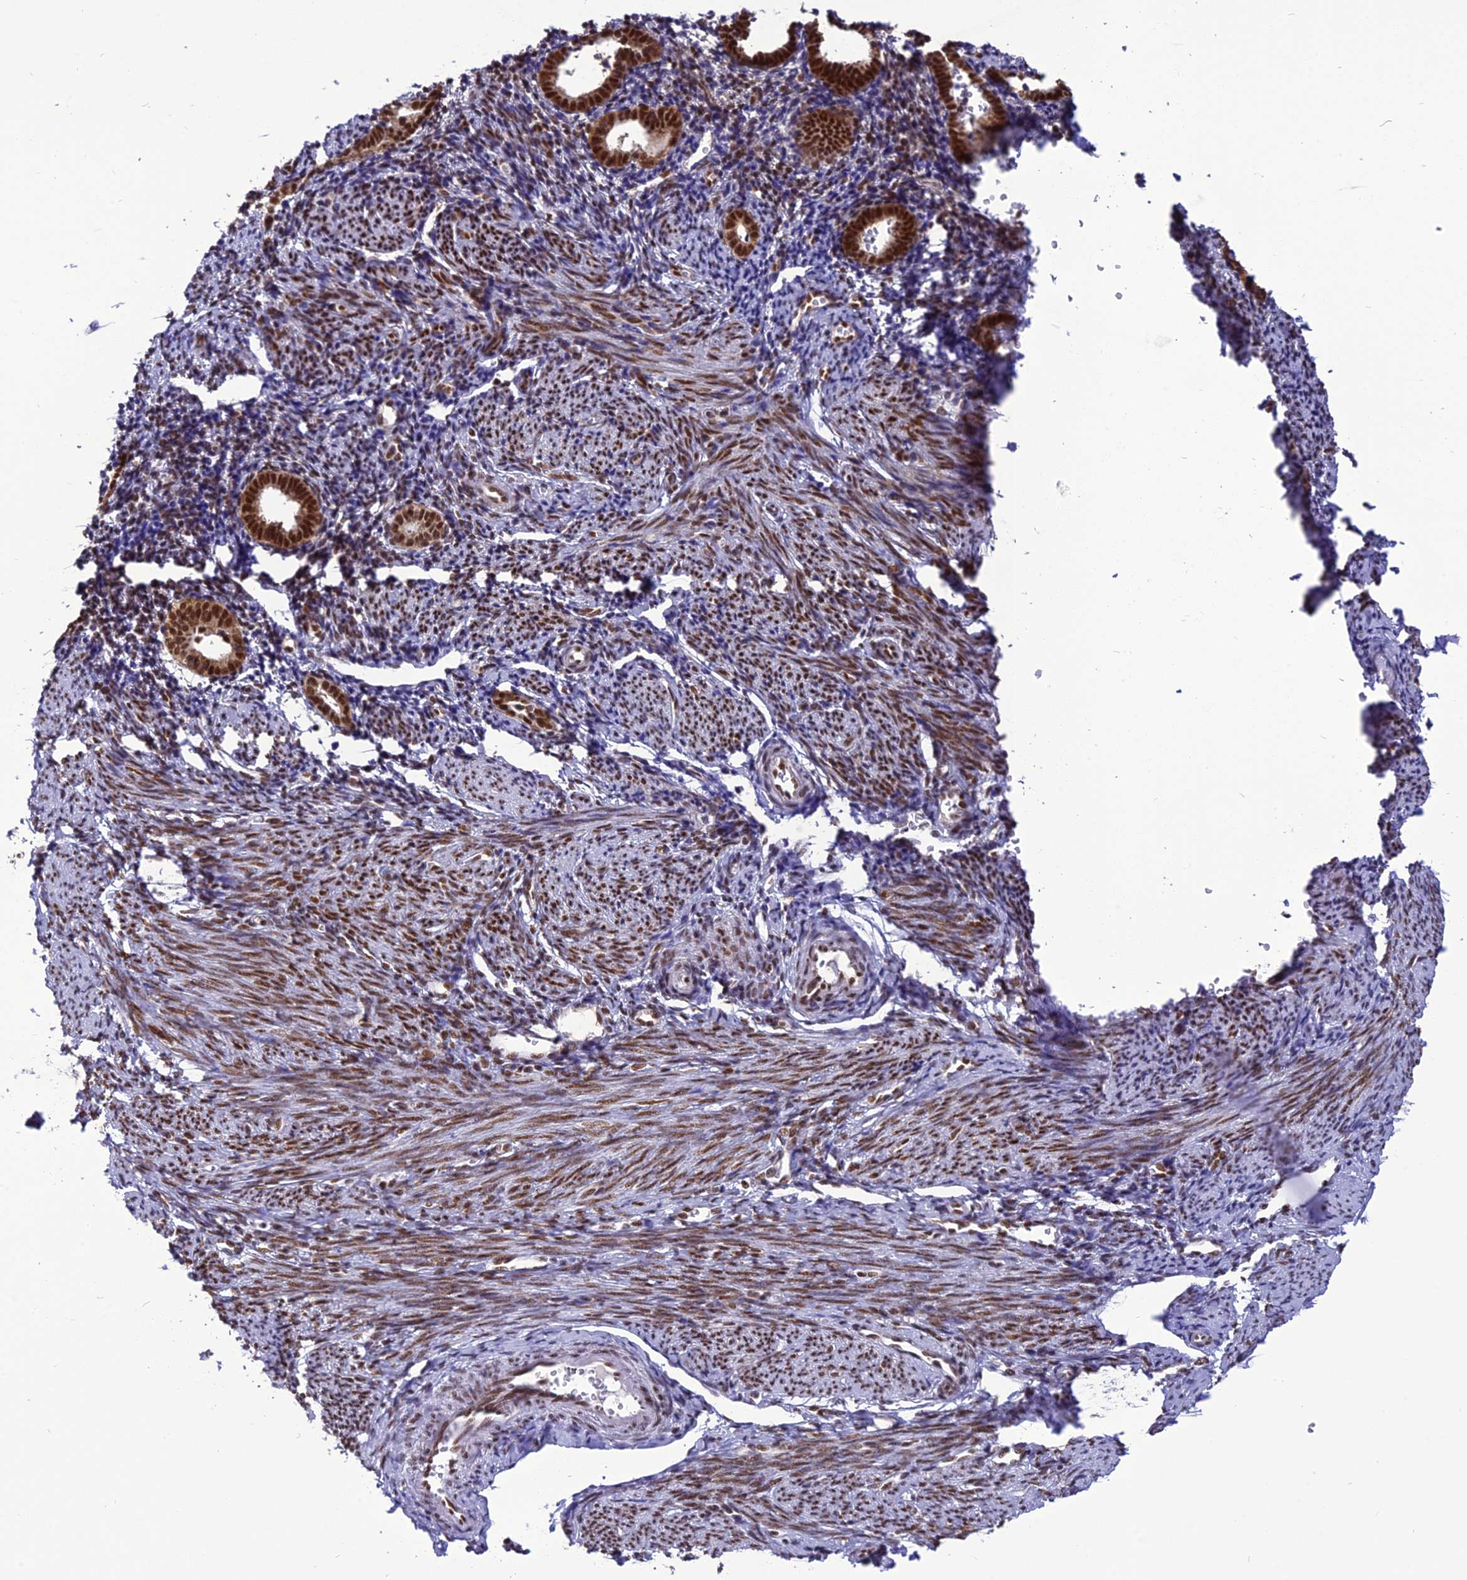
{"staining": {"intensity": "moderate", "quantity": "25%-75%", "location": "nuclear"}, "tissue": "endometrium", "cell_type": "Cells in endometrial stroma", "image_type": "normal", "snomed": [{"axis": "morphology", "description": "Normal tissue, NOS"}, {"axis": "topography", "description": "Endometrium"}], "caption": "Immunohistochemical staining of normal human endometrium reveals medium levels of moderate nuclear expression in about 25%-75% of cells in endometrial stroma.", "gene": "DDX1", "patient": {"sex": "female", "age": 56}}